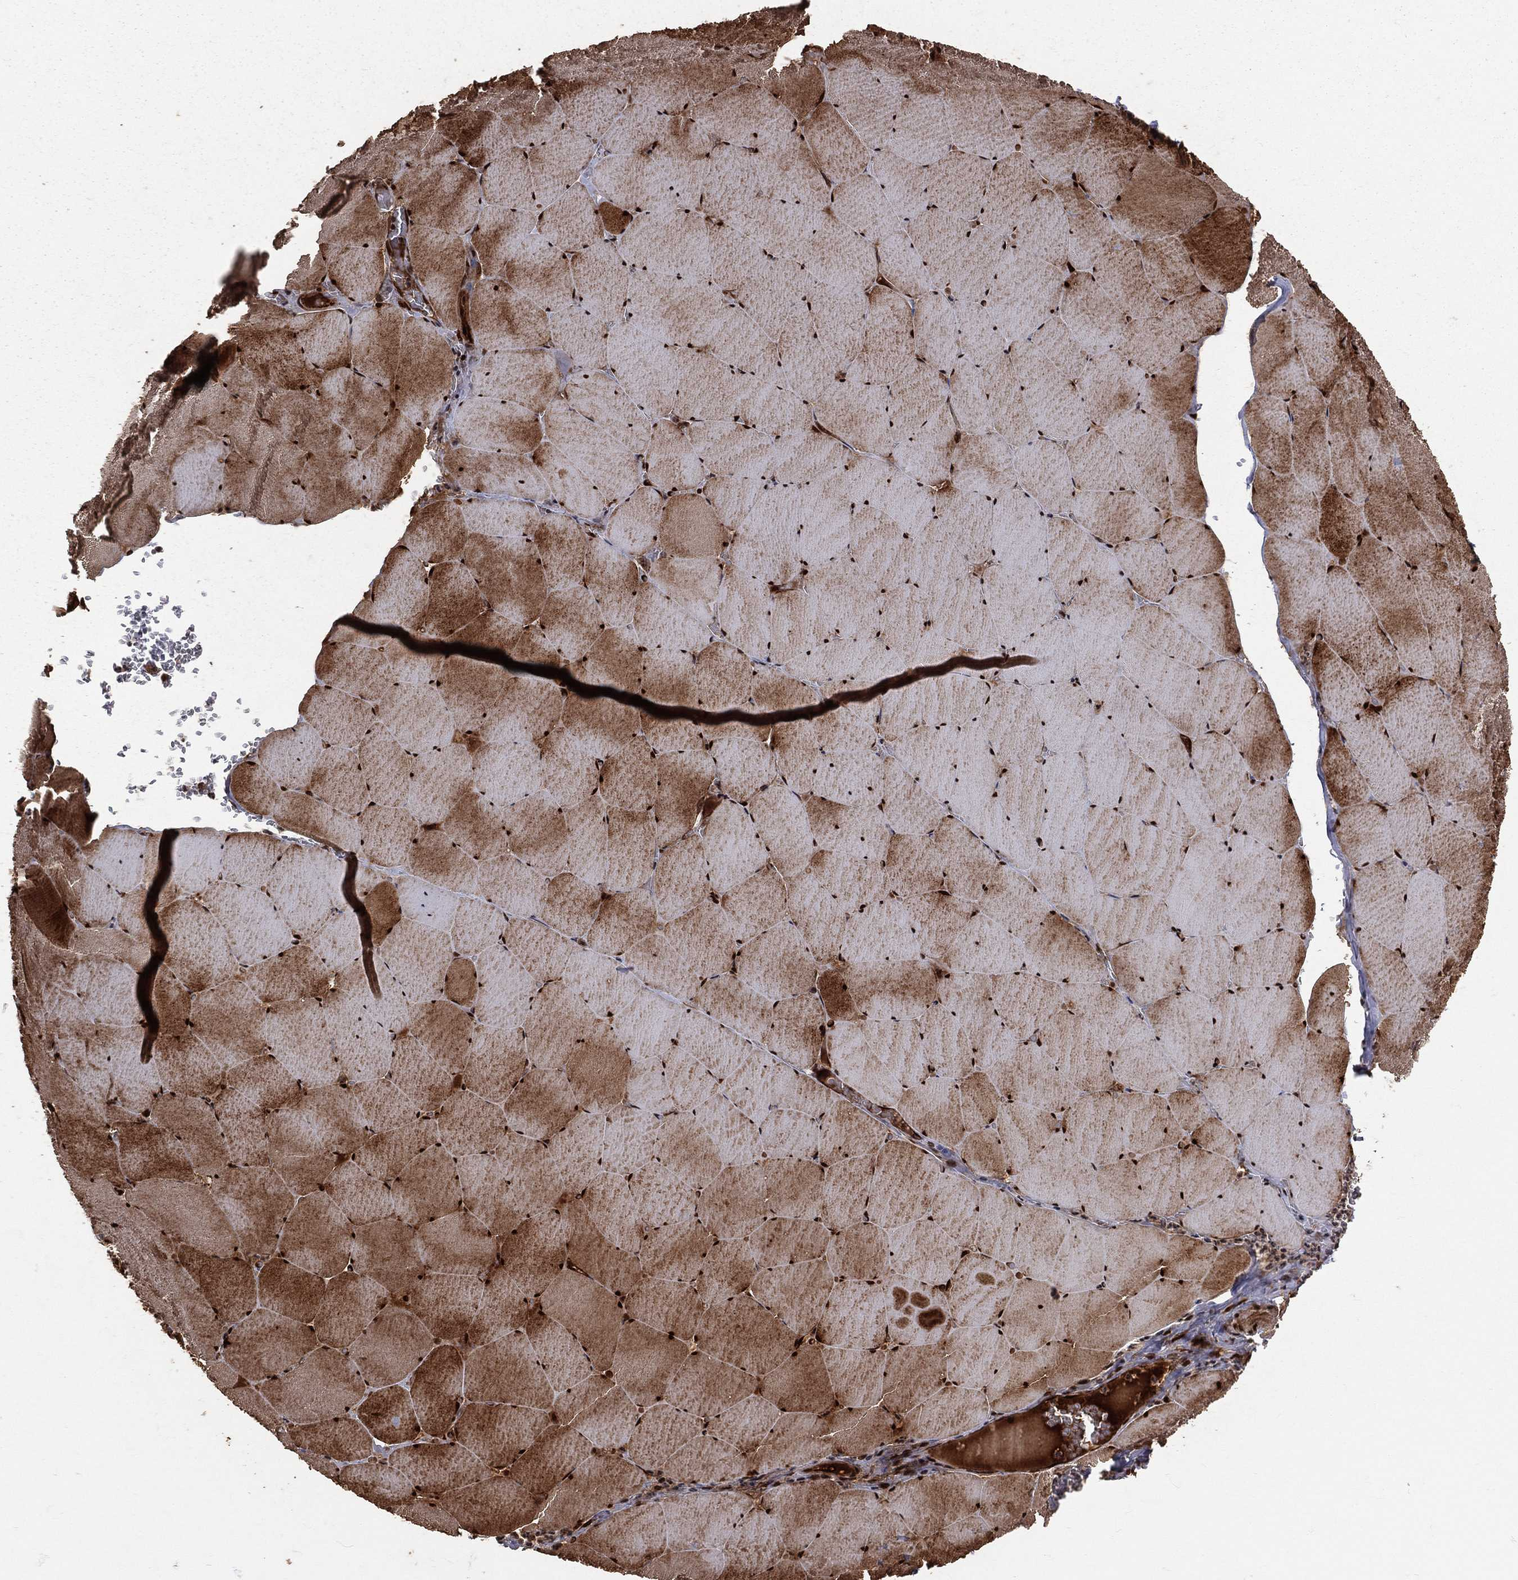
{"staining": {"intensity": "strong", "quantity": "25%-75%", "location": "cytoplasmic/membranous,nuclear"}, "tissue": "skeletal muscle", "cell_type": "Myocytes", "image_type": "normal", "snomed": [{"axis": "morphology", "description": "Normal tissue, NOS"}, {"axis": "morphology", "description": "Malignant melanoma, Metastatic site"}, {"axis": "topography", "description": "Skeletal muscle"}], "caption": "Immunohistochemical staining of benign human skeletal muscle exhibits high levels of strong cytoplasmic/membranous,nuclear expression in approximately 25%-75% of myocytes. (DAB (3,3'-diaminobenzidine) = brown stain, brightfield microscopy at high magnification).", "gene": "MAPK1", "patient": {"sex": "male", "age": 50}}